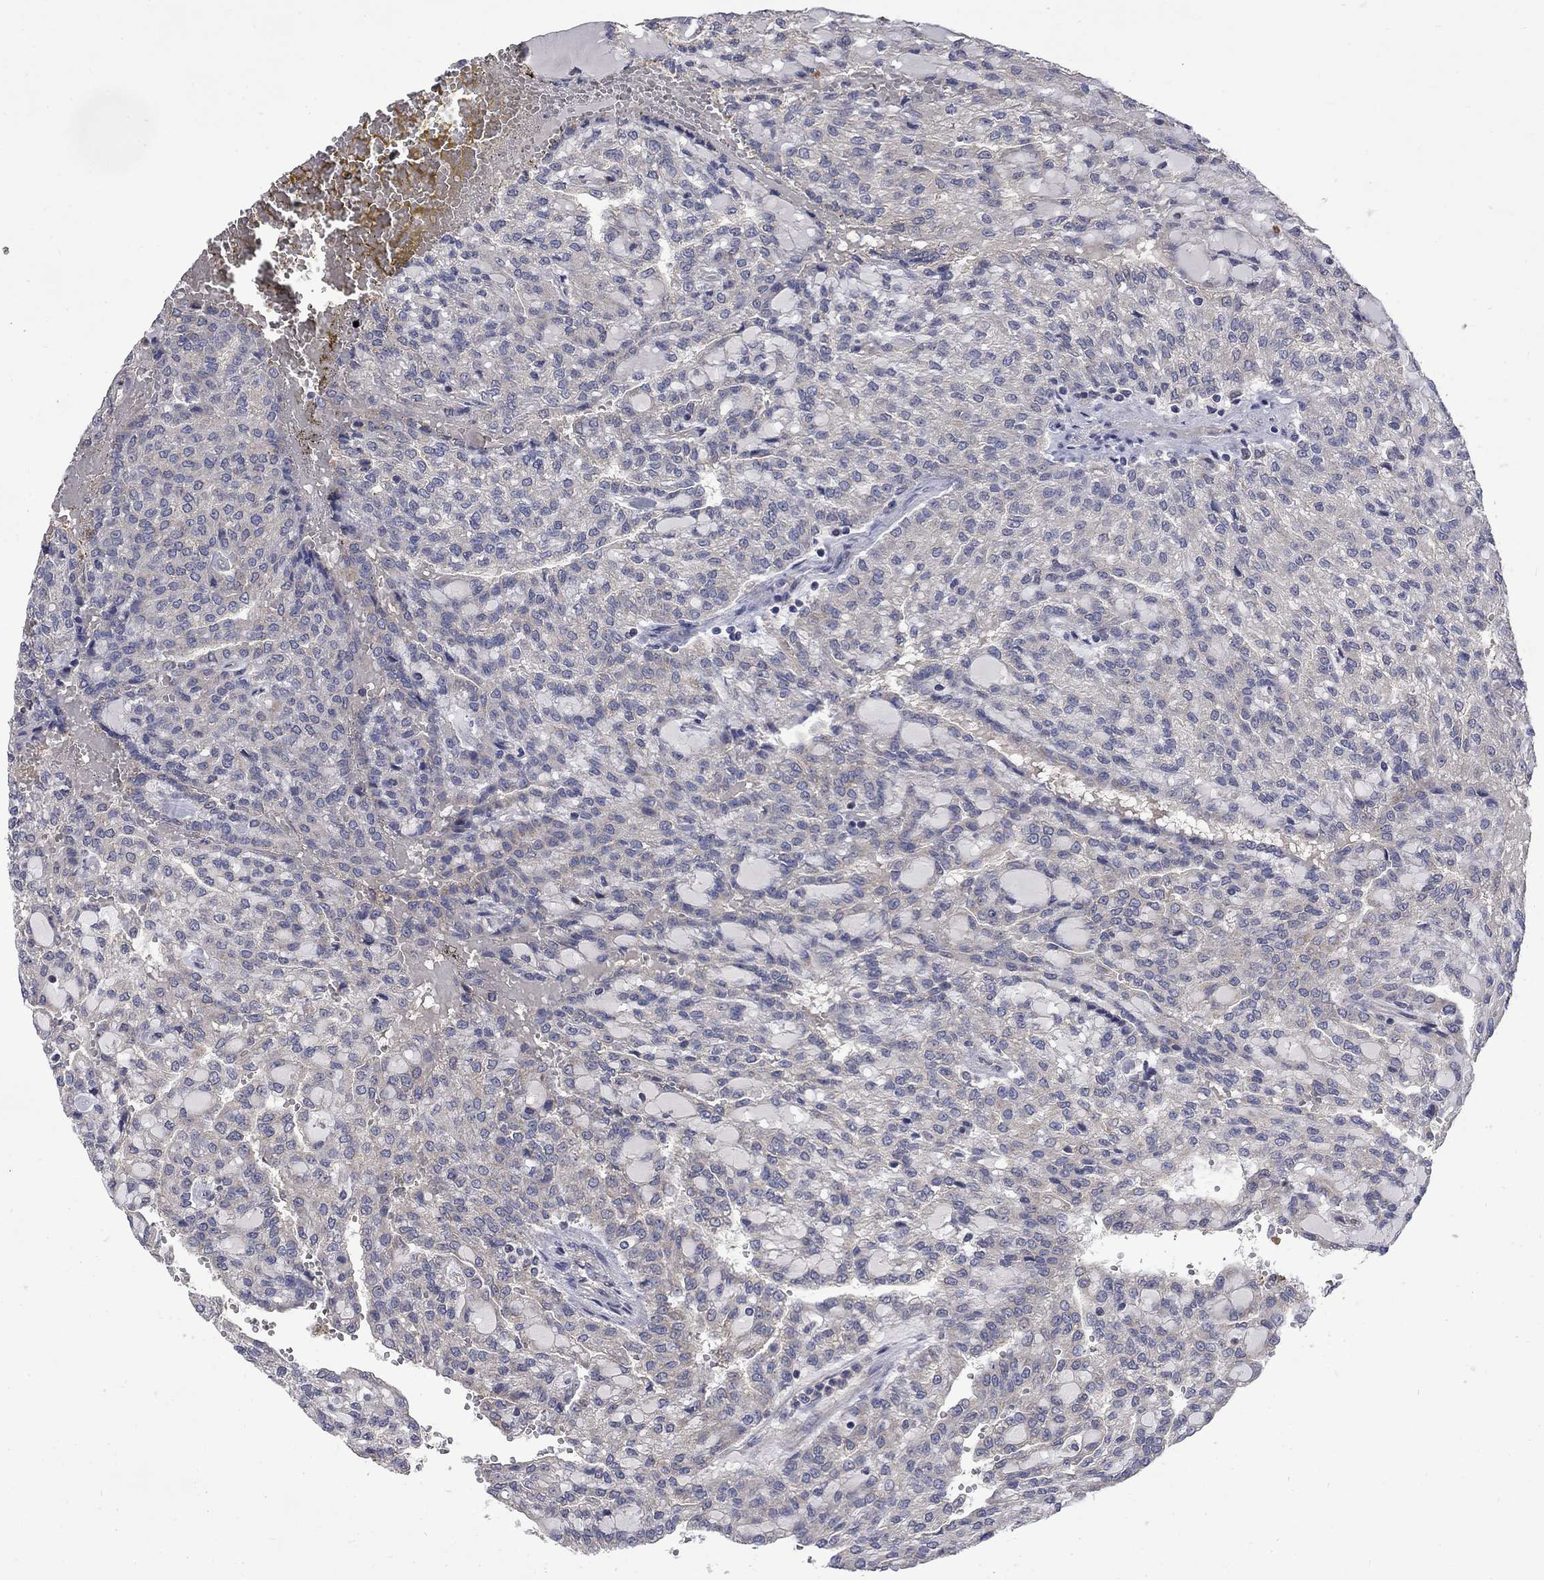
{"staining": {"intensity": "negative", "quantity": "none", "location": "none"}, "tissue": "renal cancer", "cell_type": "Tumor cells", "image_type": "cancer", "snomed": [{"axis": "morphology", "description": "Adenocarcinoma, NOS"}, {"axis": "topography", "description": "Kidney"}], "caption": "DAB (3,3'-diaminobenzidine) immunohistochemical staining of renal cancer (adenocarcinoma) displays no significant staining in tumor cells.", "gene": "HSPA12A", "patient": {"sex": "male", "age": 63}}